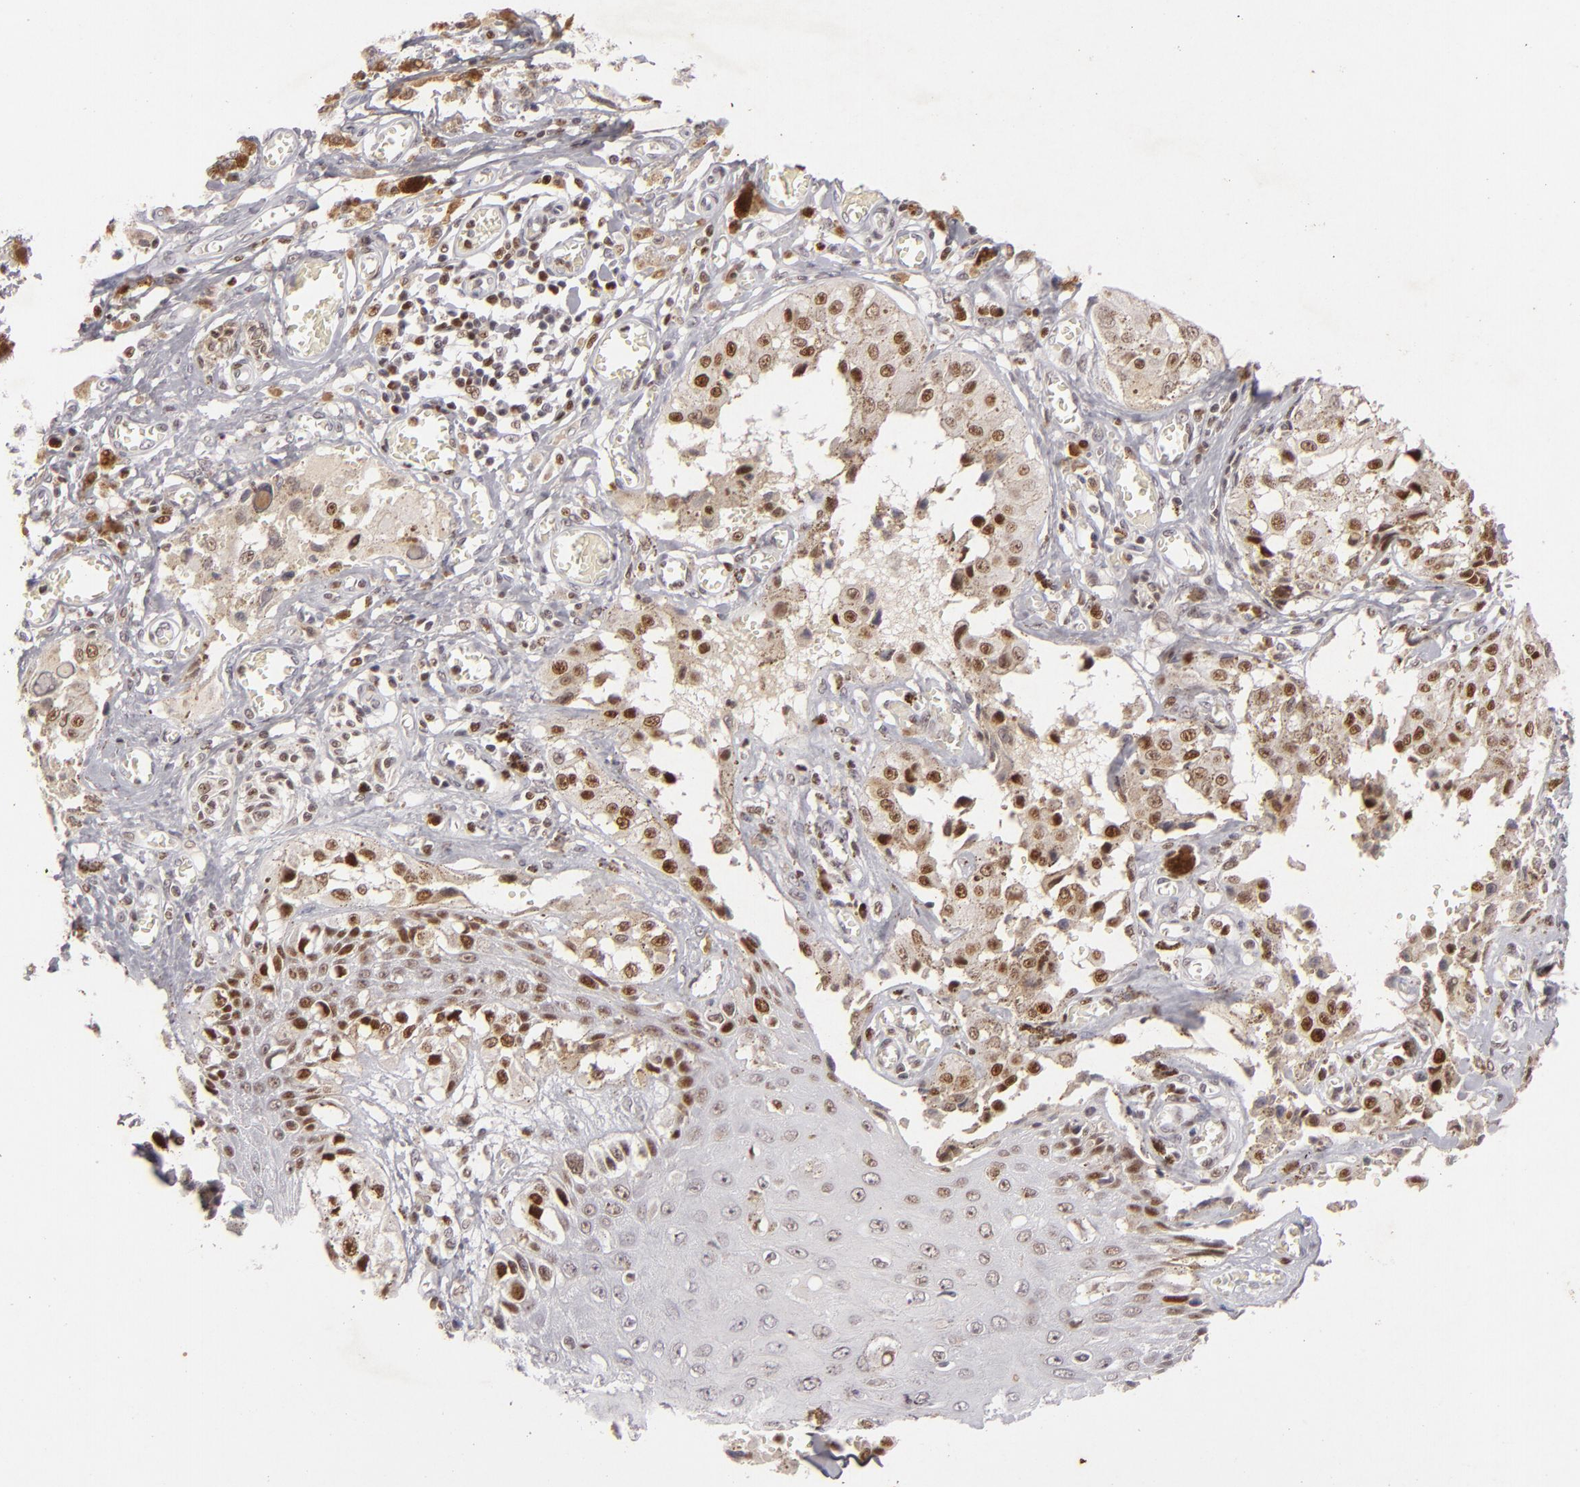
{"staining": {"intensity": "strong", "quantity": ">75%", "location": "nuclear"}, "tissue": "melanoma", "cell_type": "Tumor cells", "image_type": "cancer", "snomed": [{"axis": "morphology", "description": "Malignant melanoma, NOS"}, {"axis": "topography", "description": "Skin"}], "caption": "IHC micrograph of melanoma stained for a protein (brown), which reveals high levels of strong nuclear positivity in approximately >75% of tumor cells.", "gene": "FEN1", "patient": {"sex": "female", "age": 82}}